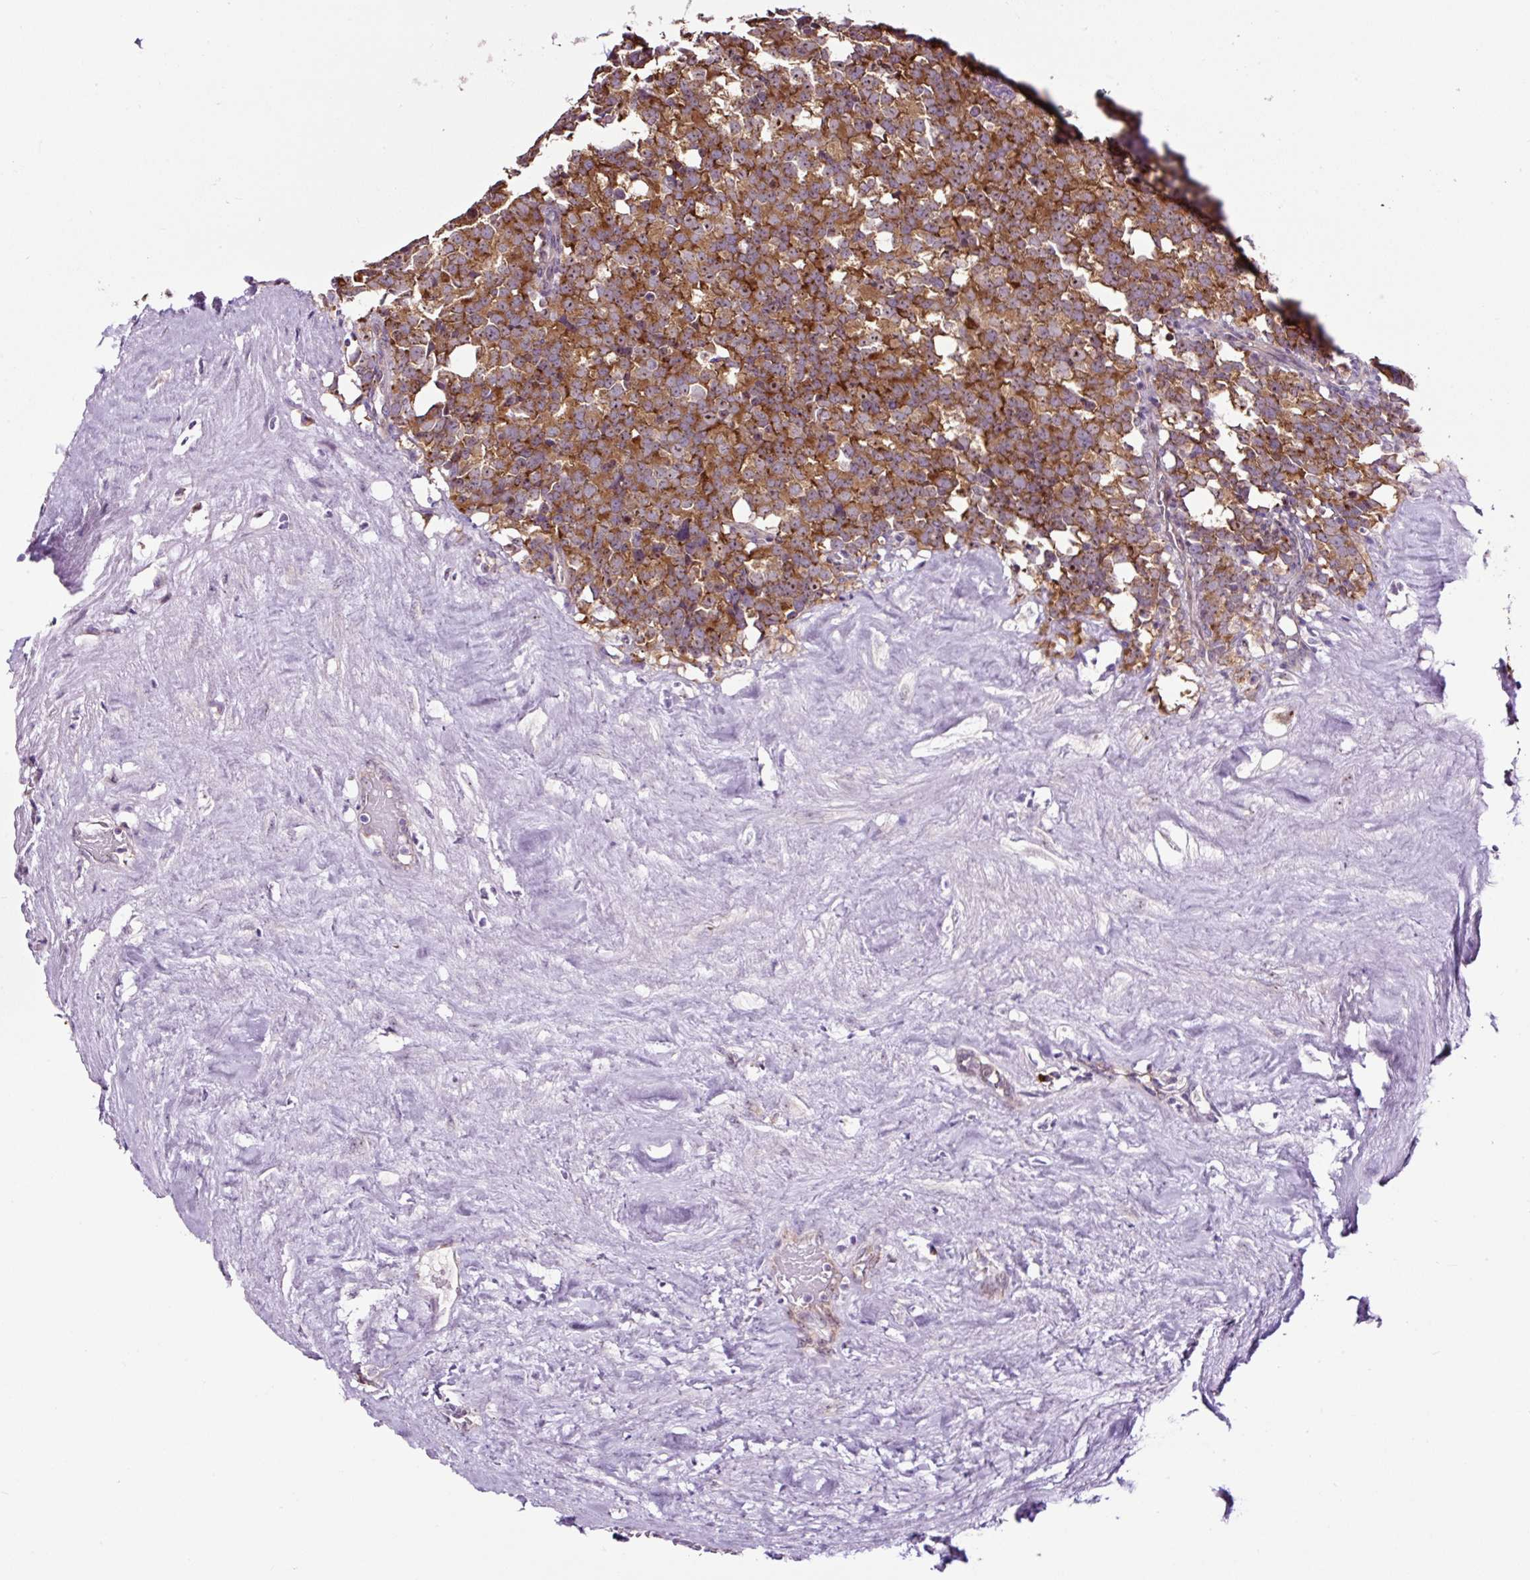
{"staining": {"intensity": "moderate", "quantity": ">75%", "location": "cytoplasmic/membranous,nuclear"}, "tissue": "testis cancer", "cell_type": "Tumor cells", "image_type": "cancer", "snomed": [{"axis": "morphology", "description": "Seminoma, NOS"}, {"axis": "topography", "description": "Testis"}], "caption": "This micrograph displays testis cancer (seminoma) stained with immunohistochemistry to label a protein in brown. The cytoplasmic/membranous and nuclear of tumor cells show moderate positivity for the protein. Nuclei are counter-stained blue.", "gene": "NOM1", "patient": {"sex": "male", "age": 71}}